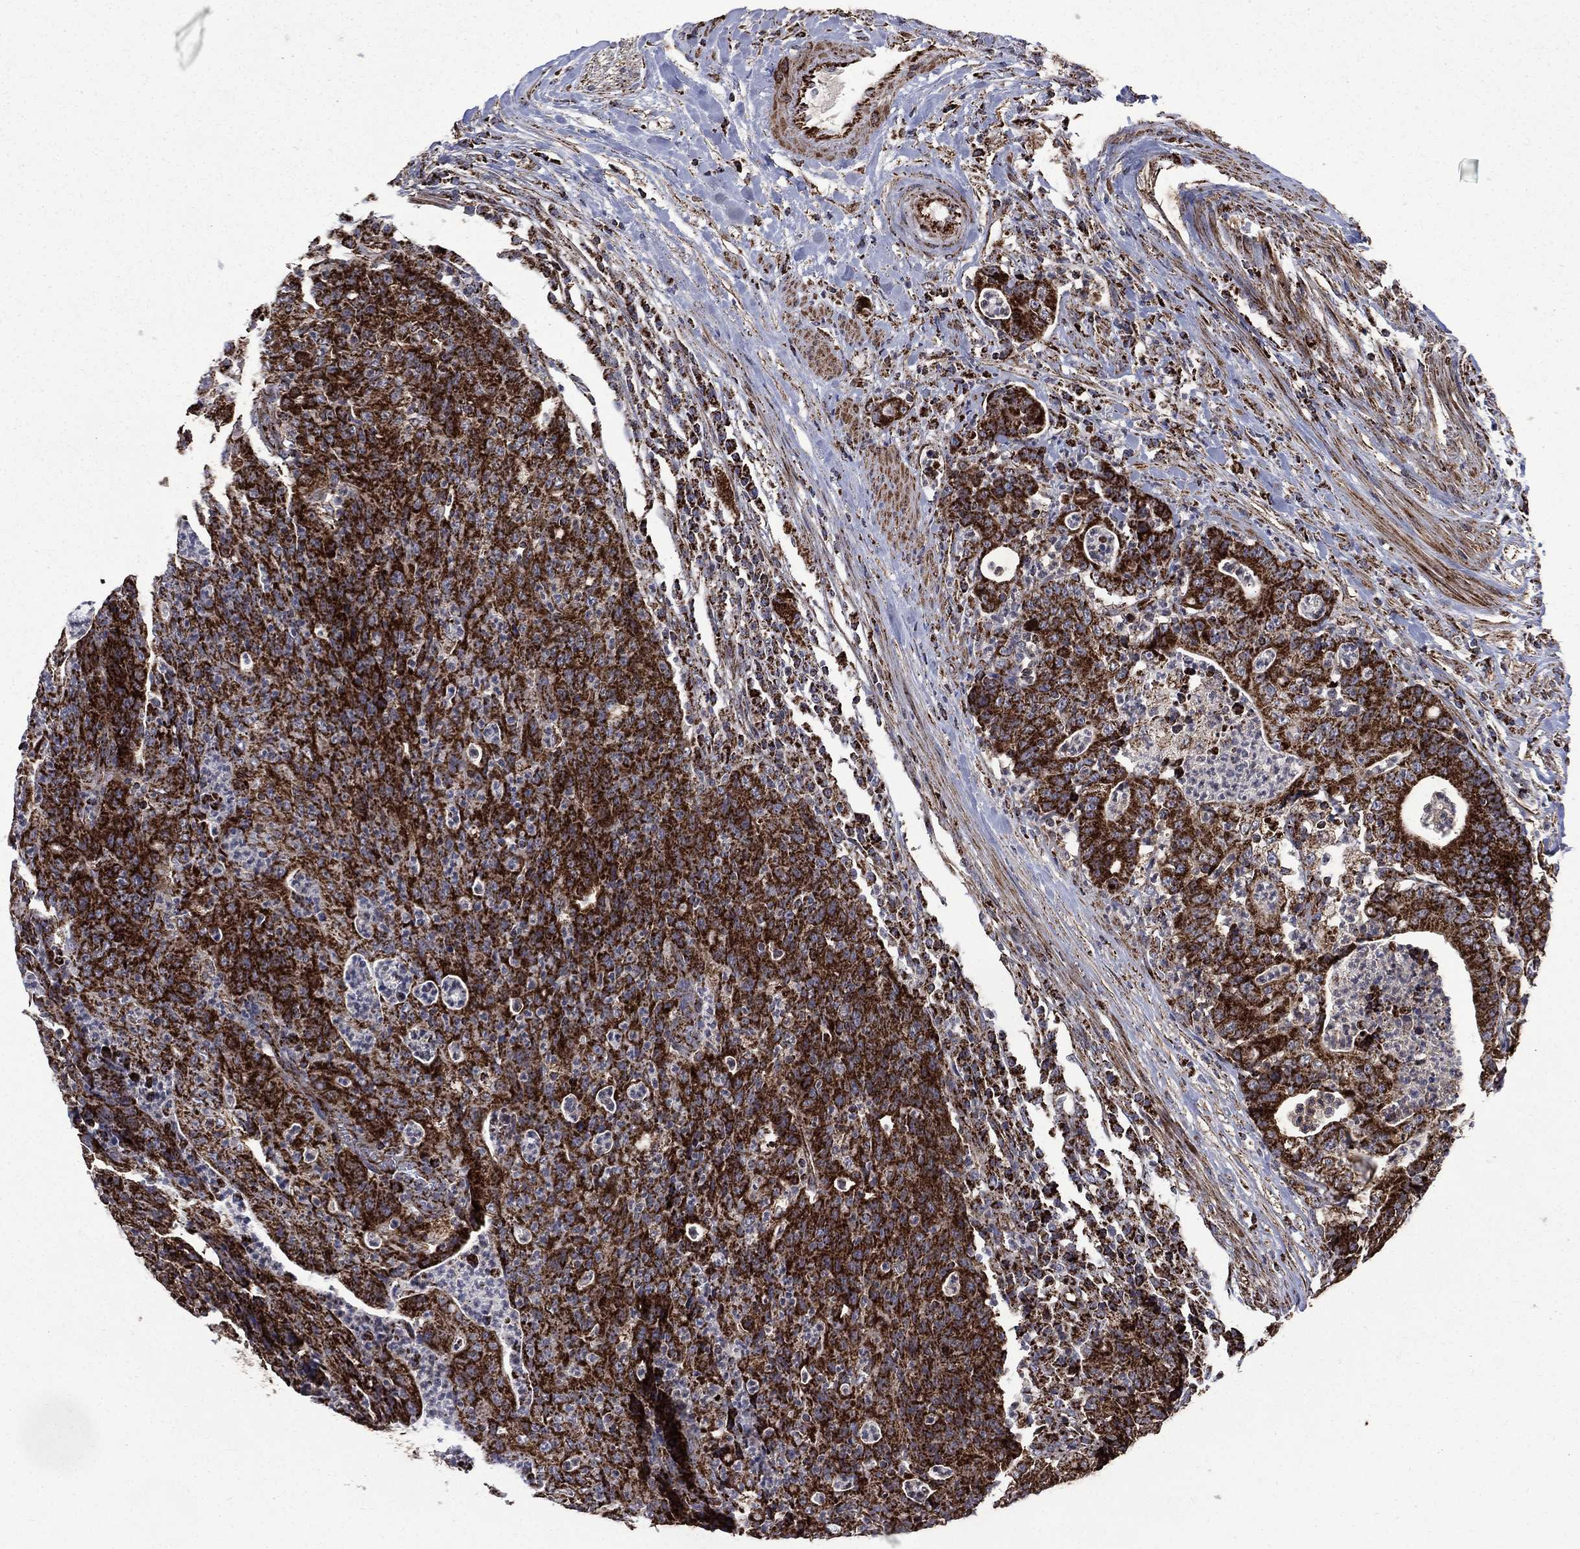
{"staining": {"intensity": "strong", "quantity": ">75%", "location": "cytoplasmic/membranous"}, "tissue": "colorectal cancer", "cell_type": "Tumor cells", "image_type": "cancer", "snomed": [{"axis": "morphology", "description": "Adenocarcinoma, NOS"}, {"axis": "topography", "description": "Colon"}], "caption": "Immunohistochemistry (IHC) histopathology image of neoplastic tissue: colorectal cancer stained using immunohistochemistry reveals high levels of strong protein expression localized specifically in the cytoplasmic/membranous of tumor cells, appearing as a cytoplasmic/membranous brown color.", "gene": "GOT2", "patient": {"sex": "male", "age": 70}}